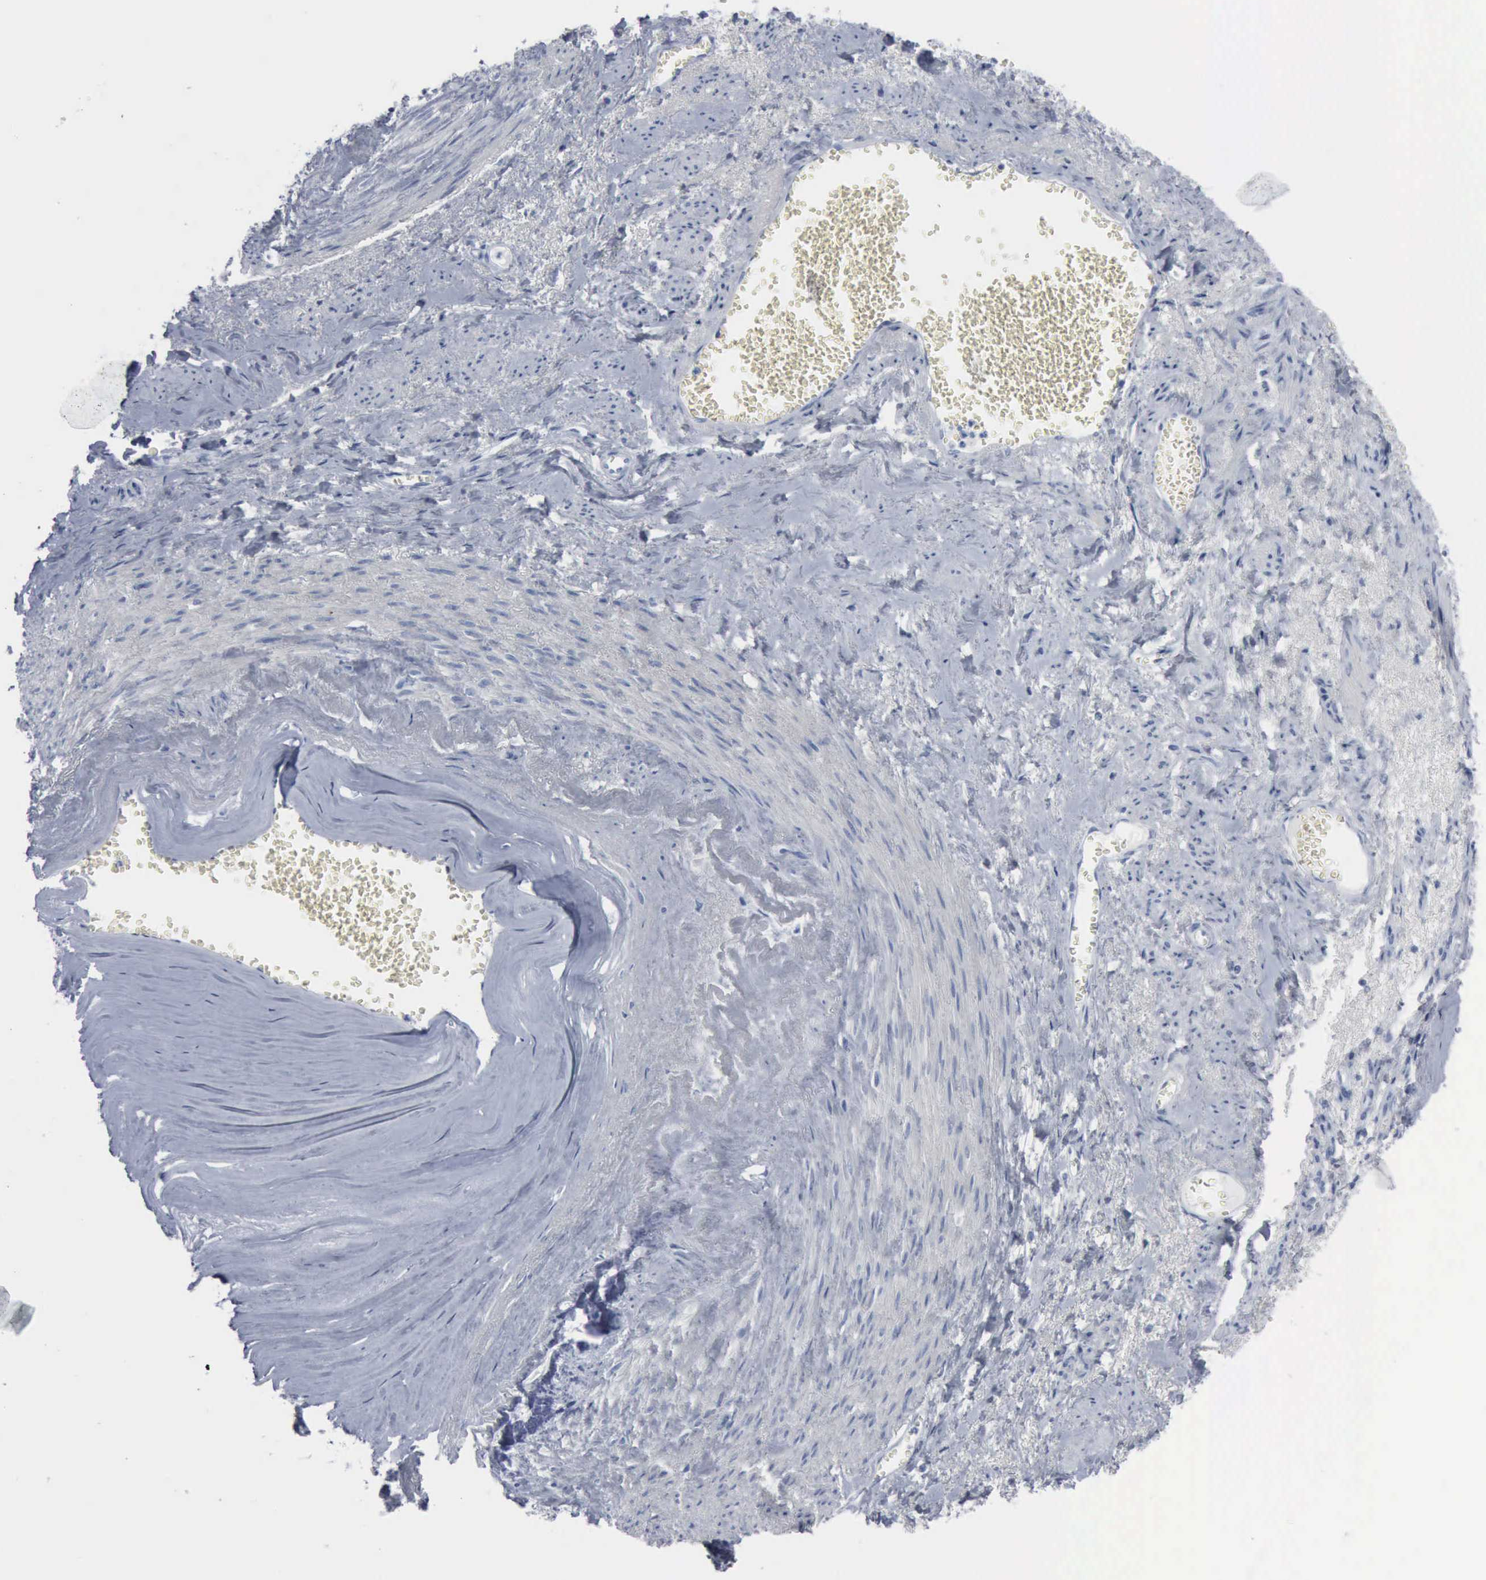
{"staining": {"intensity": "negative", "quantity": "none", "location": "none"}, "tissue": "endometrial cancer", "cell_type": "Tumor cells", "image_type": "cancer", "snomed": [{"axis": "morphology", "description": "Adenocarcinoma, NOS"}, {"axis": "topography", "description": "Endometrium"}], "caption": "Human endometrial cancer (adenocarcinoma) stained for a protein using immunohistochemistry (IHC) reveals no expression in tumor cells.", "gene": "DMD", "patient": {"sex": "female", "age": 75}}